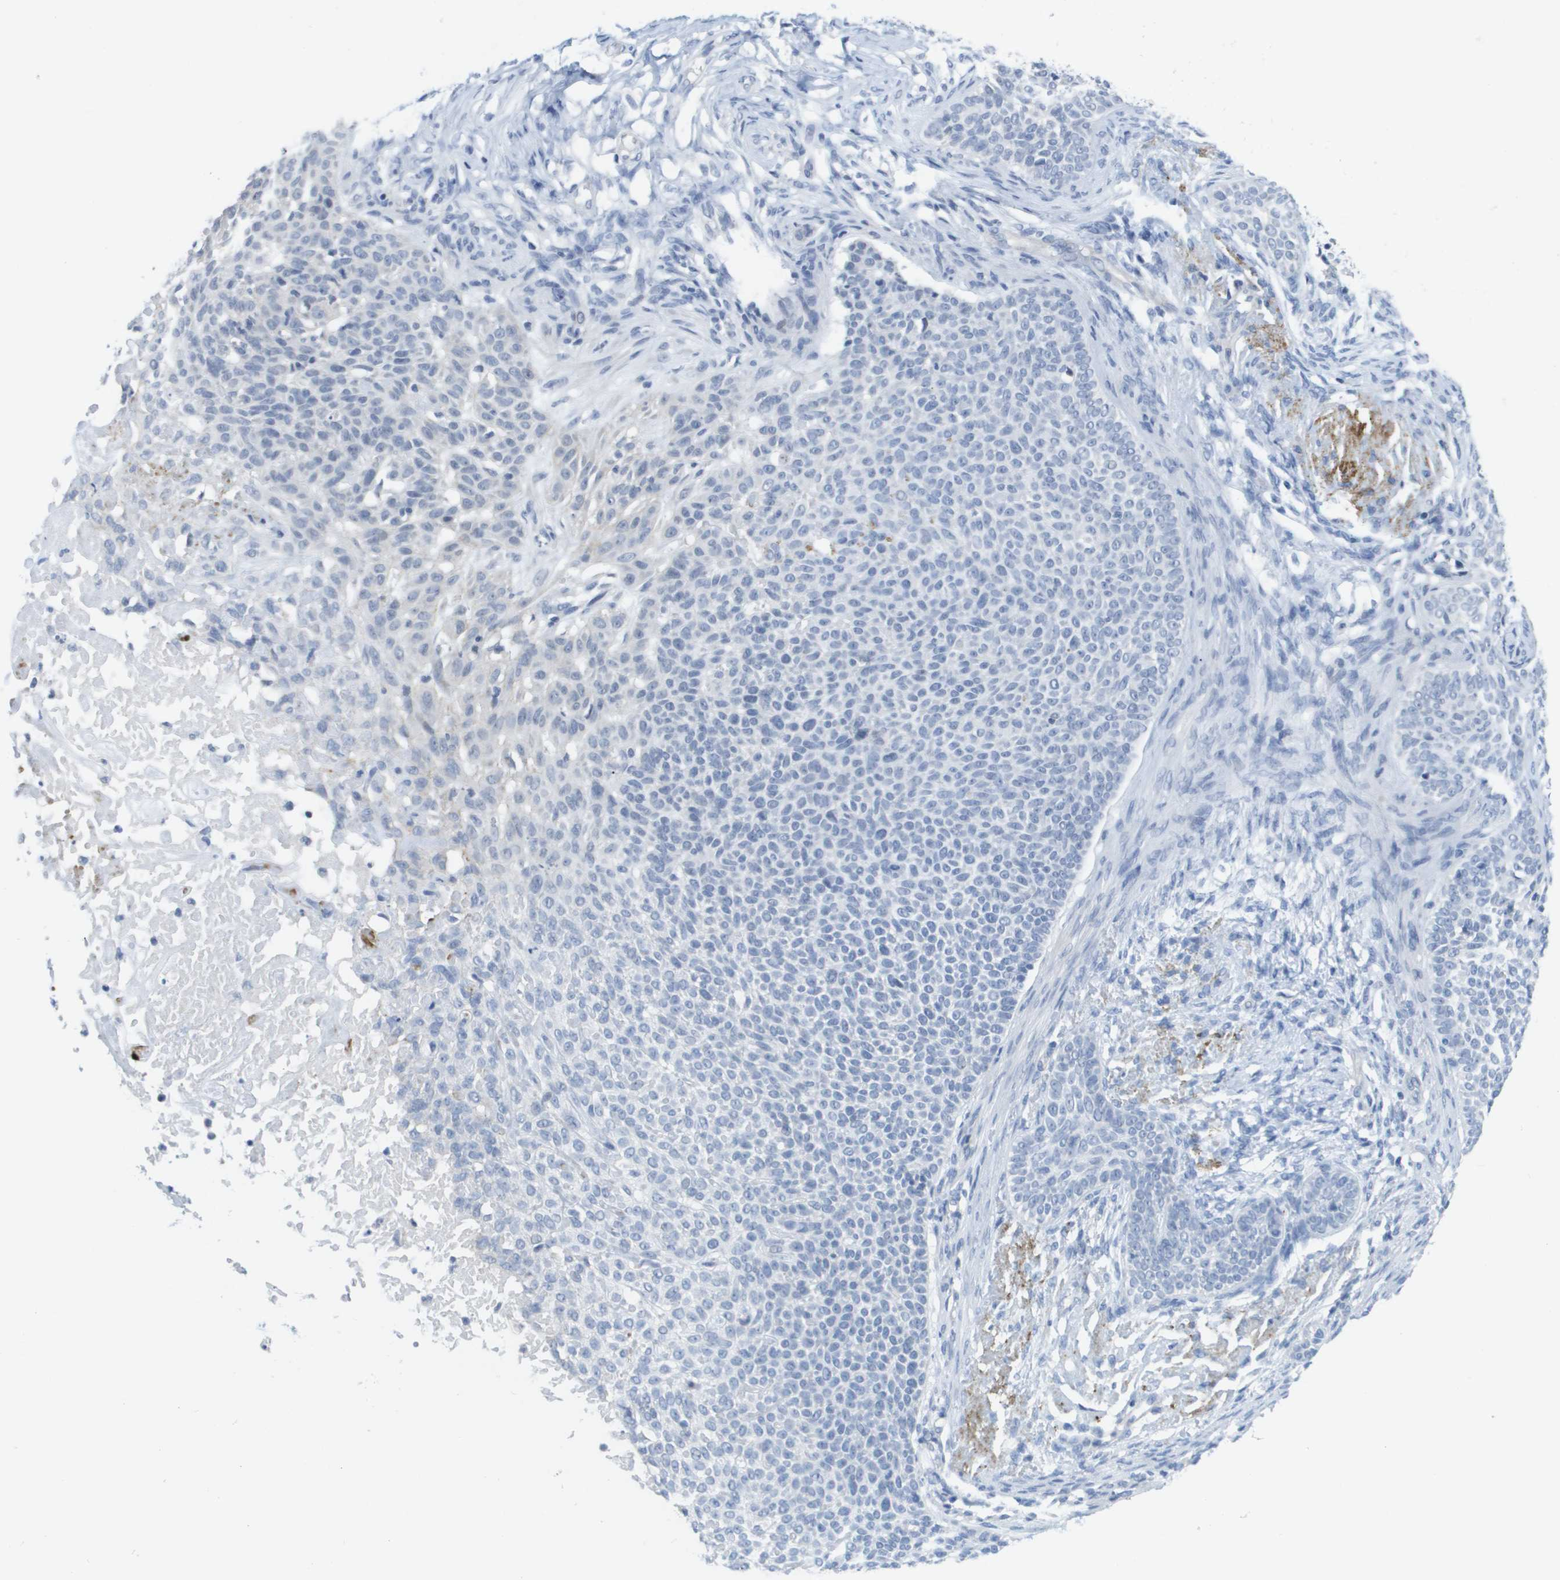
{"staining": {"intensity": "negative", "quantity": "none", "location": "none"}, "tissue": "skin cancer", "cell_type": "Tumor cells", "image_type": "cancer", "snomed": [{"axis": "morphology", "description": "Normal tissue, NOS"}, {"axis": "morphology", "description": "Basal cell carcinoma"}, {"axis": "topography", "description": "Skin"}], "caption": "This is an immunohistochemistry micrograph of human basal cell carcinoma (skin). There is no expression in tumor cells.", "gene": "PDE4A", "patient": {"sex": "male", "age": 87}}